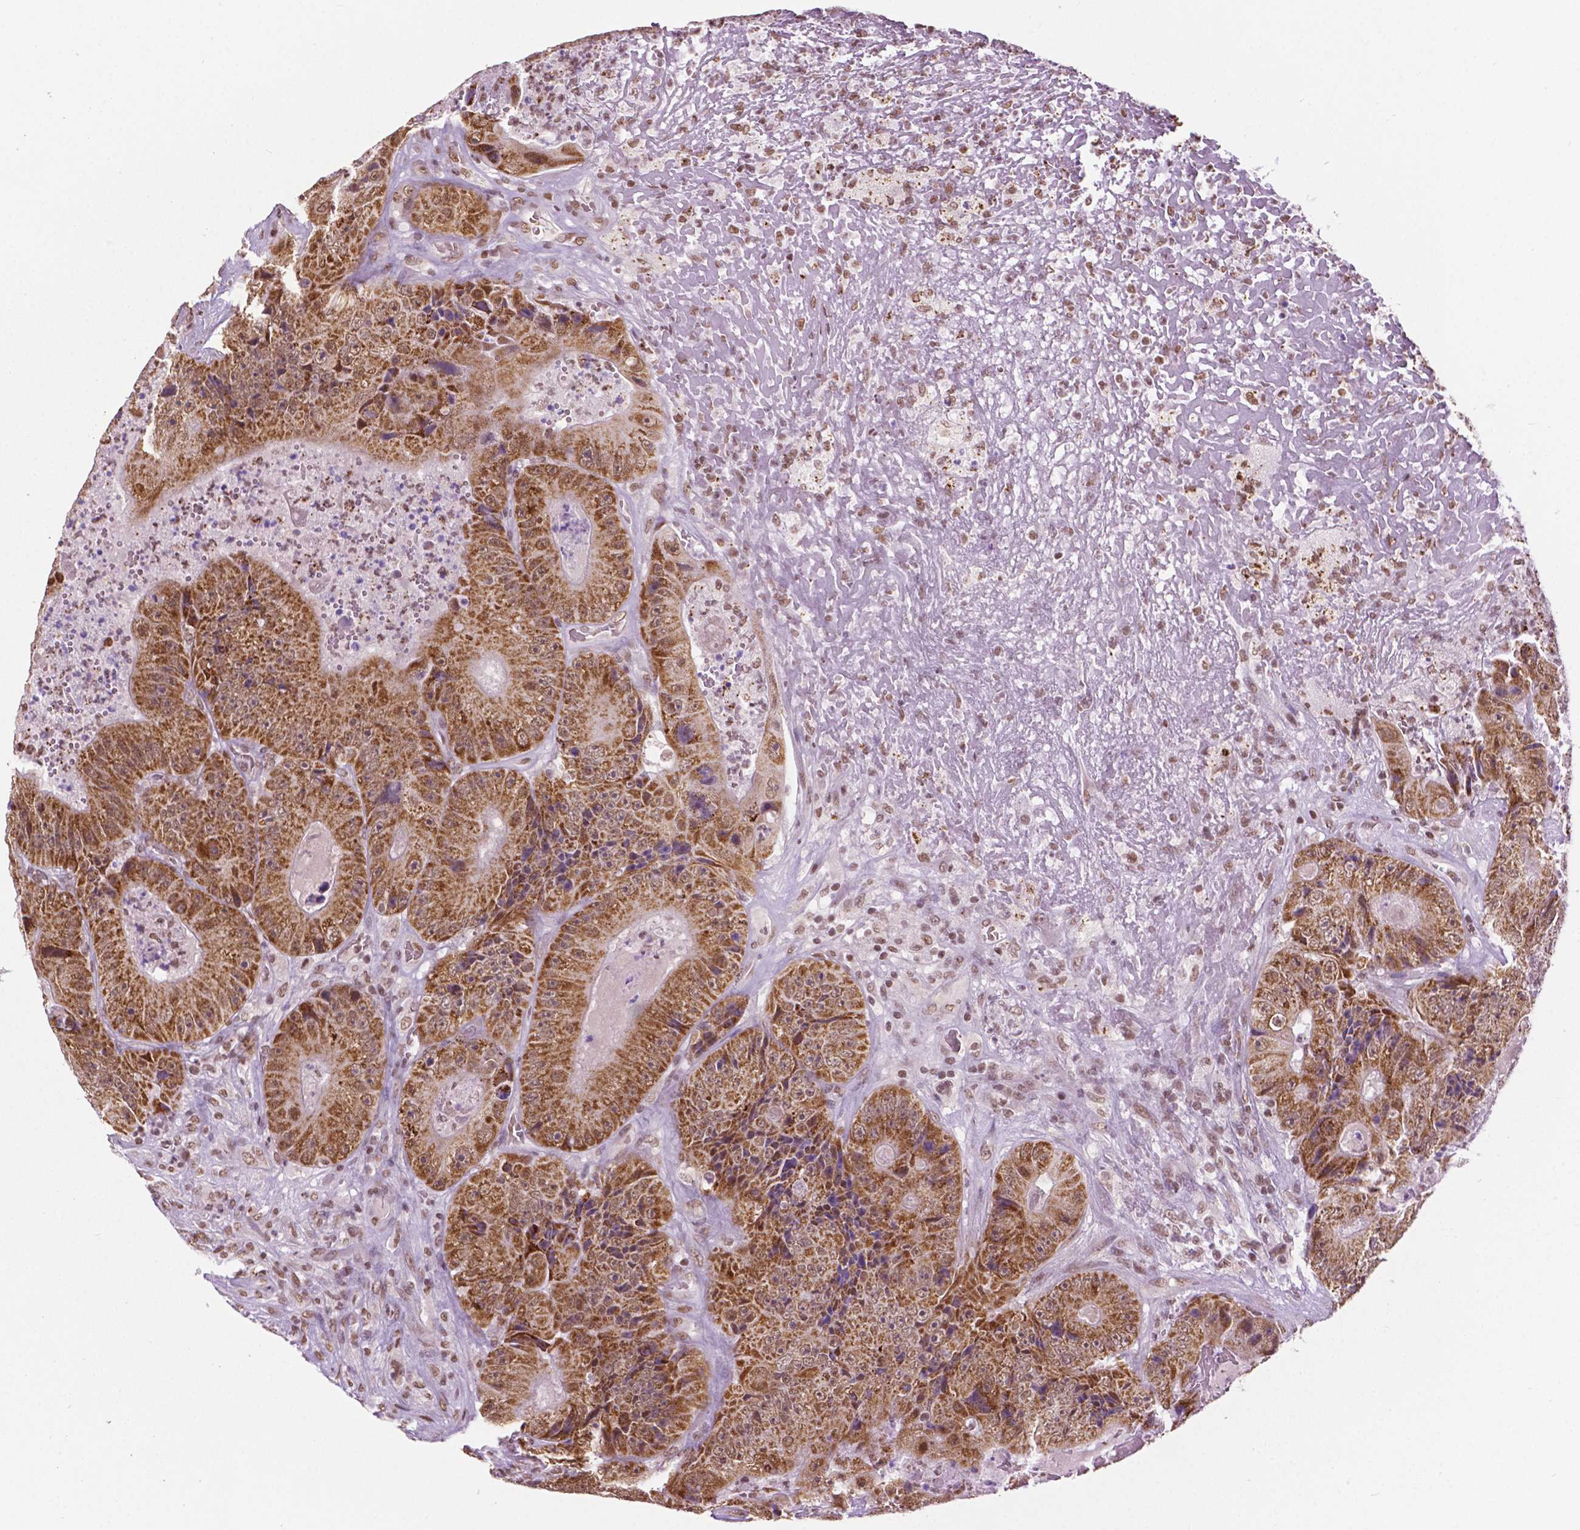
{"staining": {"intensity": "strong", "quantity": ">75%", "location": "cytoplasmic/membranous"}, "tissue": "colorectal cancer", "cell_type": "Tumor cells", "image_type": "cancer", "snomed": [{"axis": "morphology", "description": "Adenocarcinoma, NOS"}, {"axis": "topography", "description": "Colon"}], "caption": "Tumor cells exhibit strong cytoplasmic/membranous expression in about >75% of cells in adenocarcinoma (colorectal).", "gene": "COL23A1", "patient": {"sex": "female", "age": 86}}